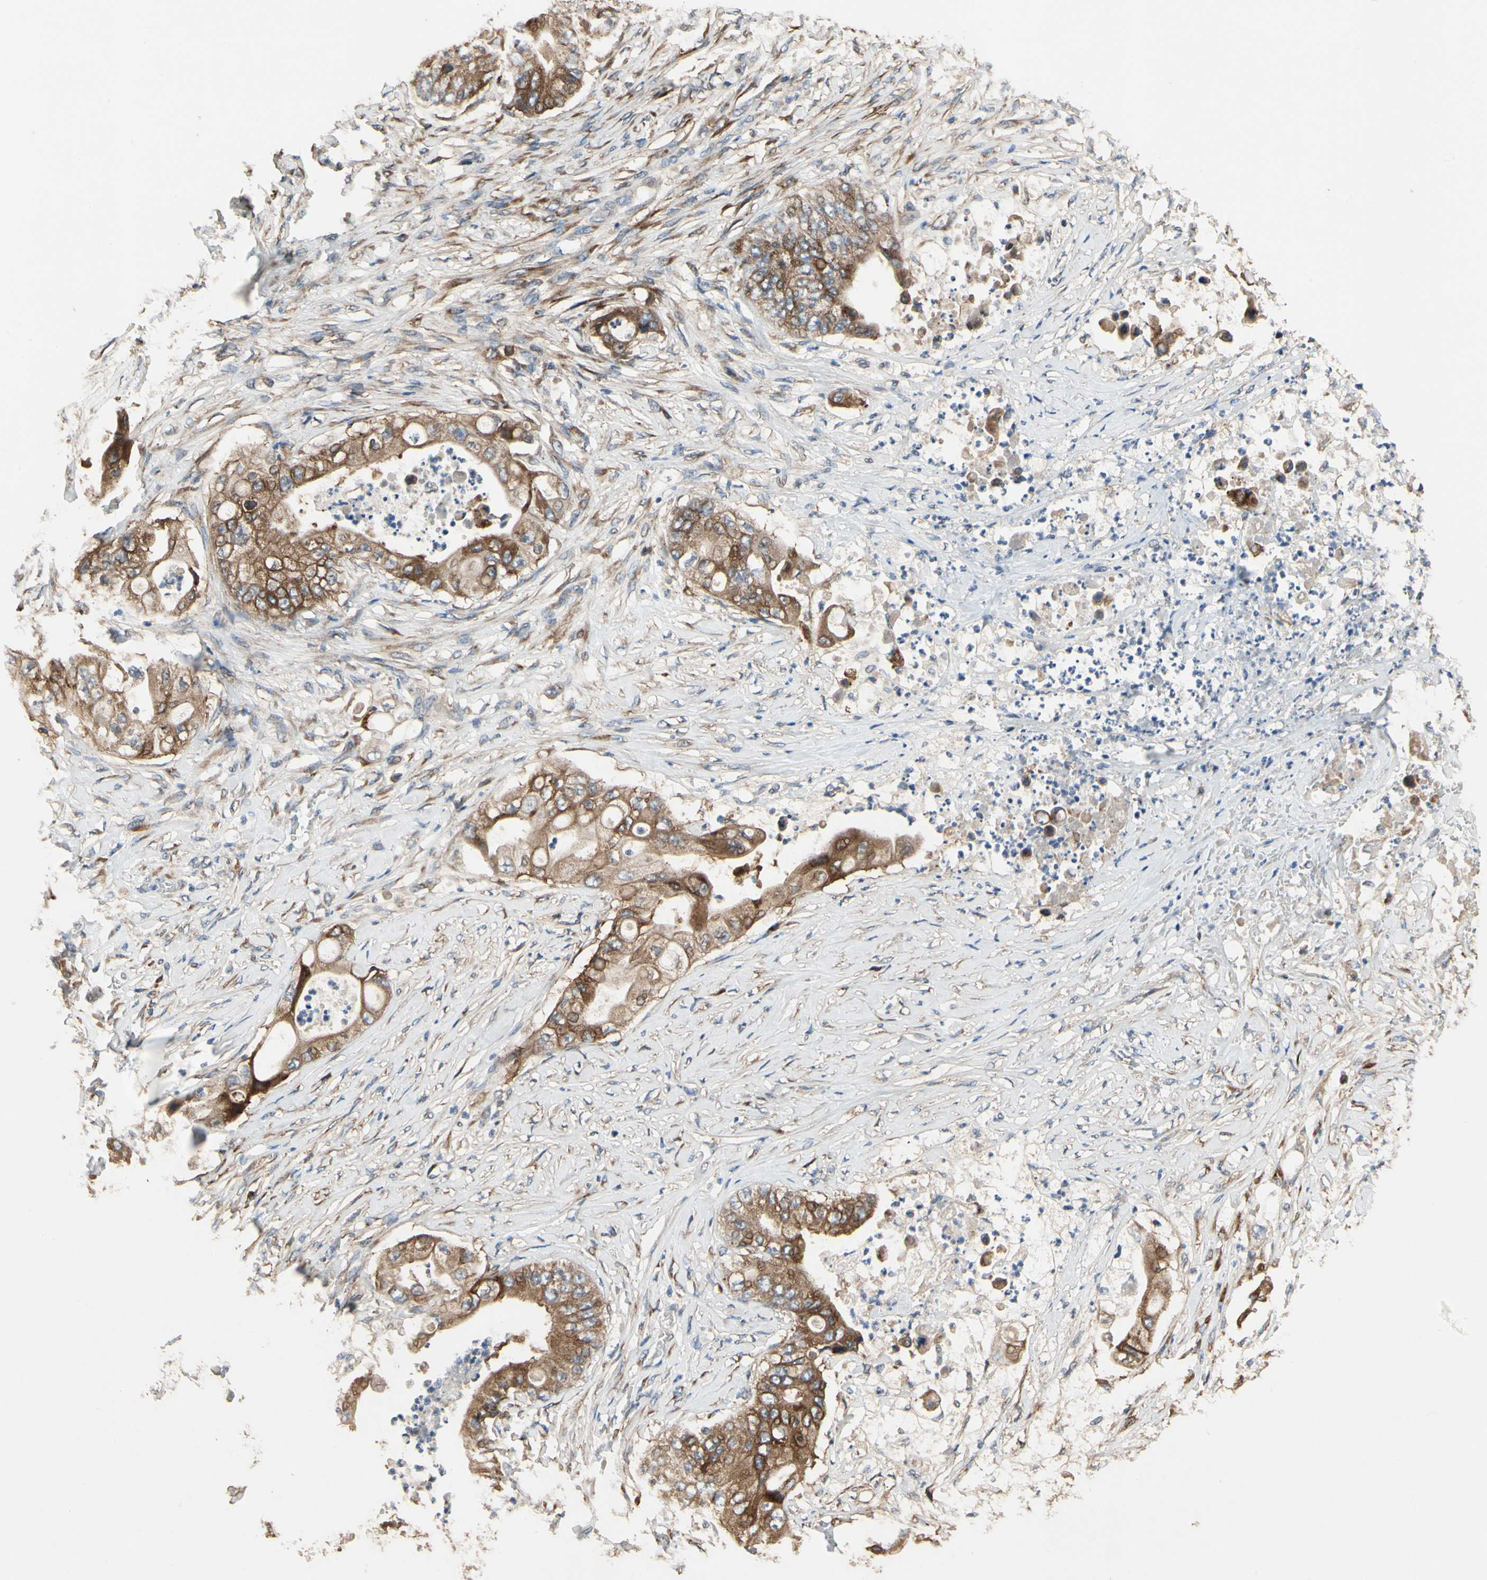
{"staining": {"intensity": "strong", "quantity": ">75%", "location": "cytoplasmic/membranous"}, "tissue": "stomach cancer", "cell_type": "Tumor cells", "image_type": "cancer", "snomed": [{"axis": "morphology", "description": "Adenocarcinoma, NOS"}, {"axis": "topography", "description": "Stomach"}], "caption": "This is a photomicrograph of IHC staining of stomach cancer (adenocarcinoma), which shows strong positivity in the cytoplasmic/membranous of tumor cells.", "gene": "CGREF1", "patient": {"sex": "female", "age": 73}}